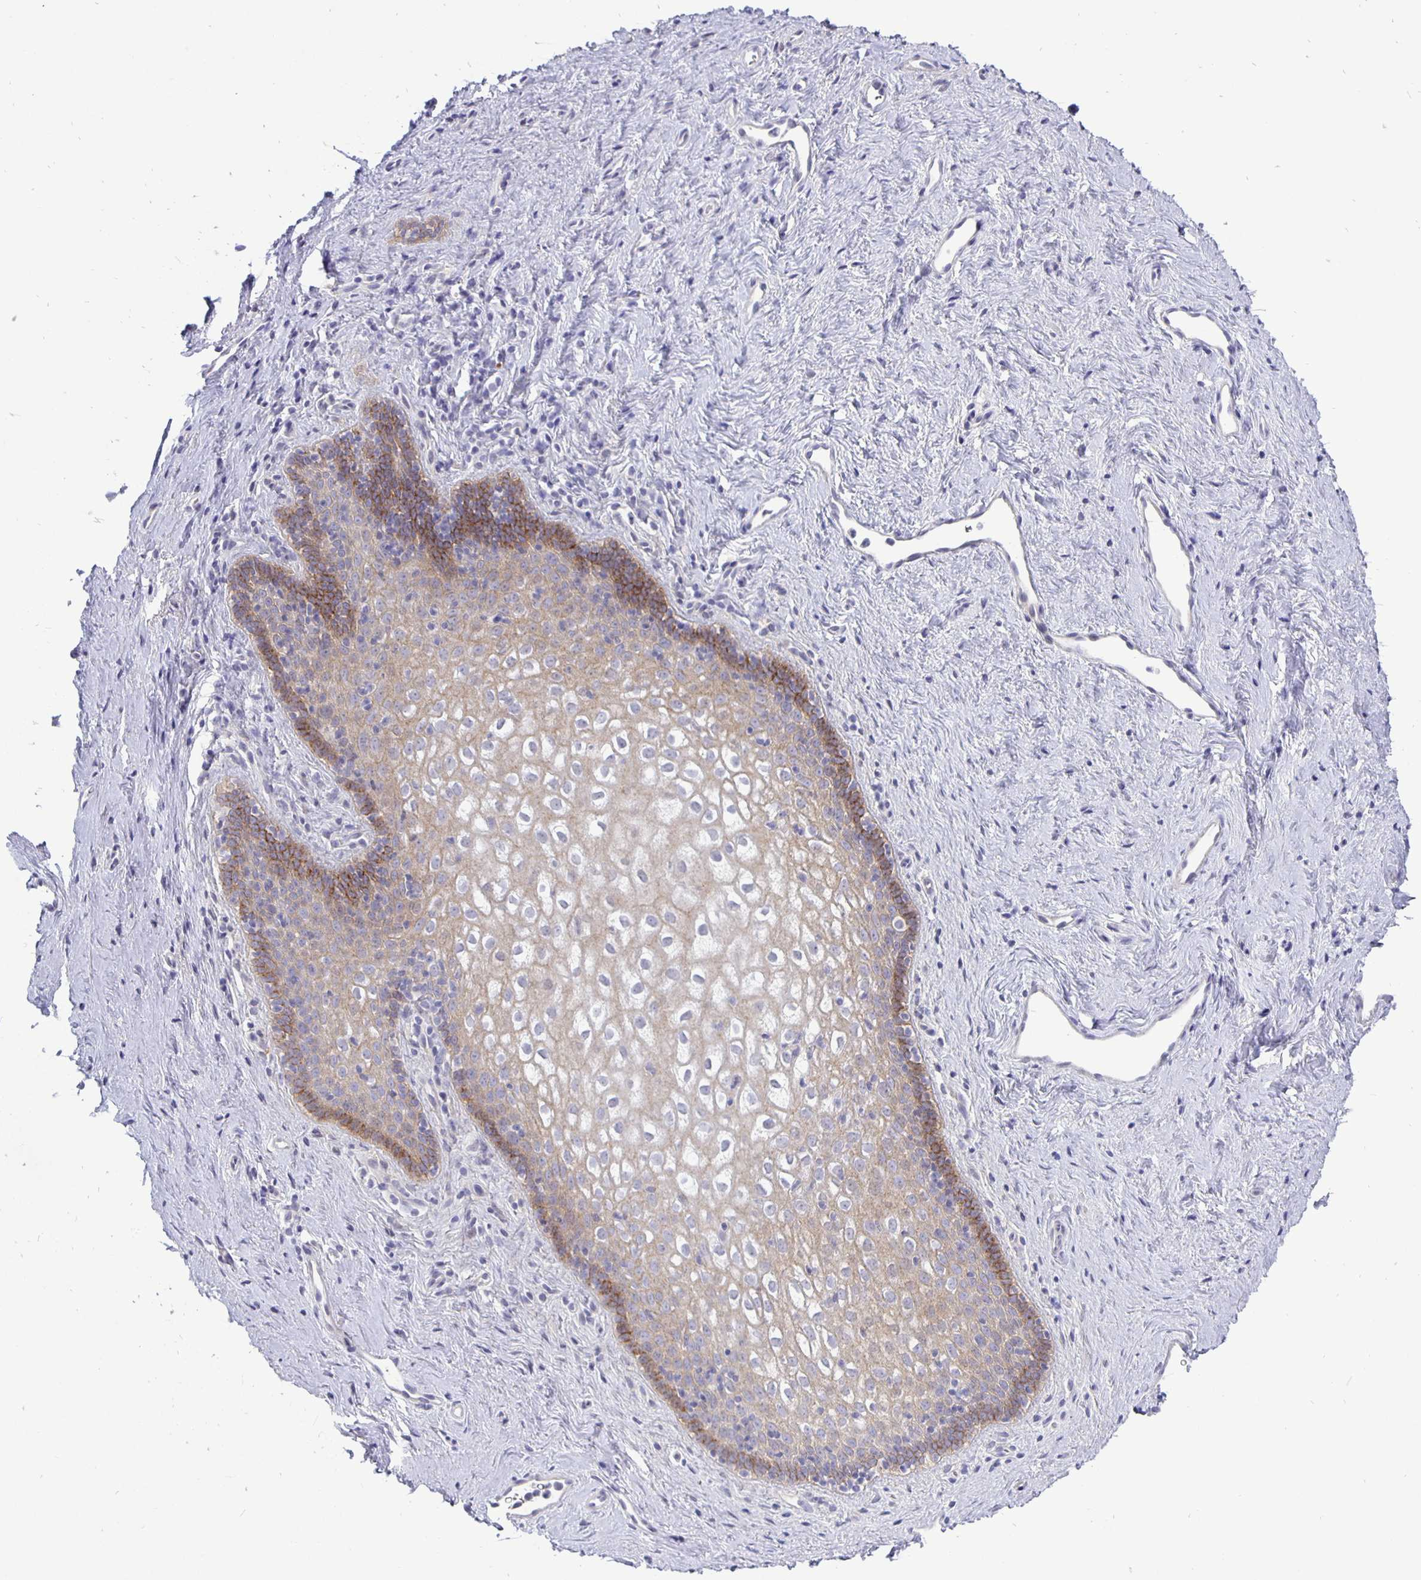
{"staining": {"intensity": "moderate", "quantity": "<25%", "location": "cytoplasmic/membranous"}, "tissue": "vagina", "cell_type": "Squamous epithelial cells", "image_type": "normal", "snomed": [{"axis": "morphology", "description": "Normal tissue, NOS"}, {"axis": "topography", "description": "Vagina"}], "caption": "A micrograph of human vagina stained for a protein demonstrates moderate cytoplasmic/membranous brown staining in squamous epithelial cells. (DAB IHC, brown staining for protein, blue staining for nuclei).", "gene": "ERBB2", "patient": {"sex": "female", "age": 45}}